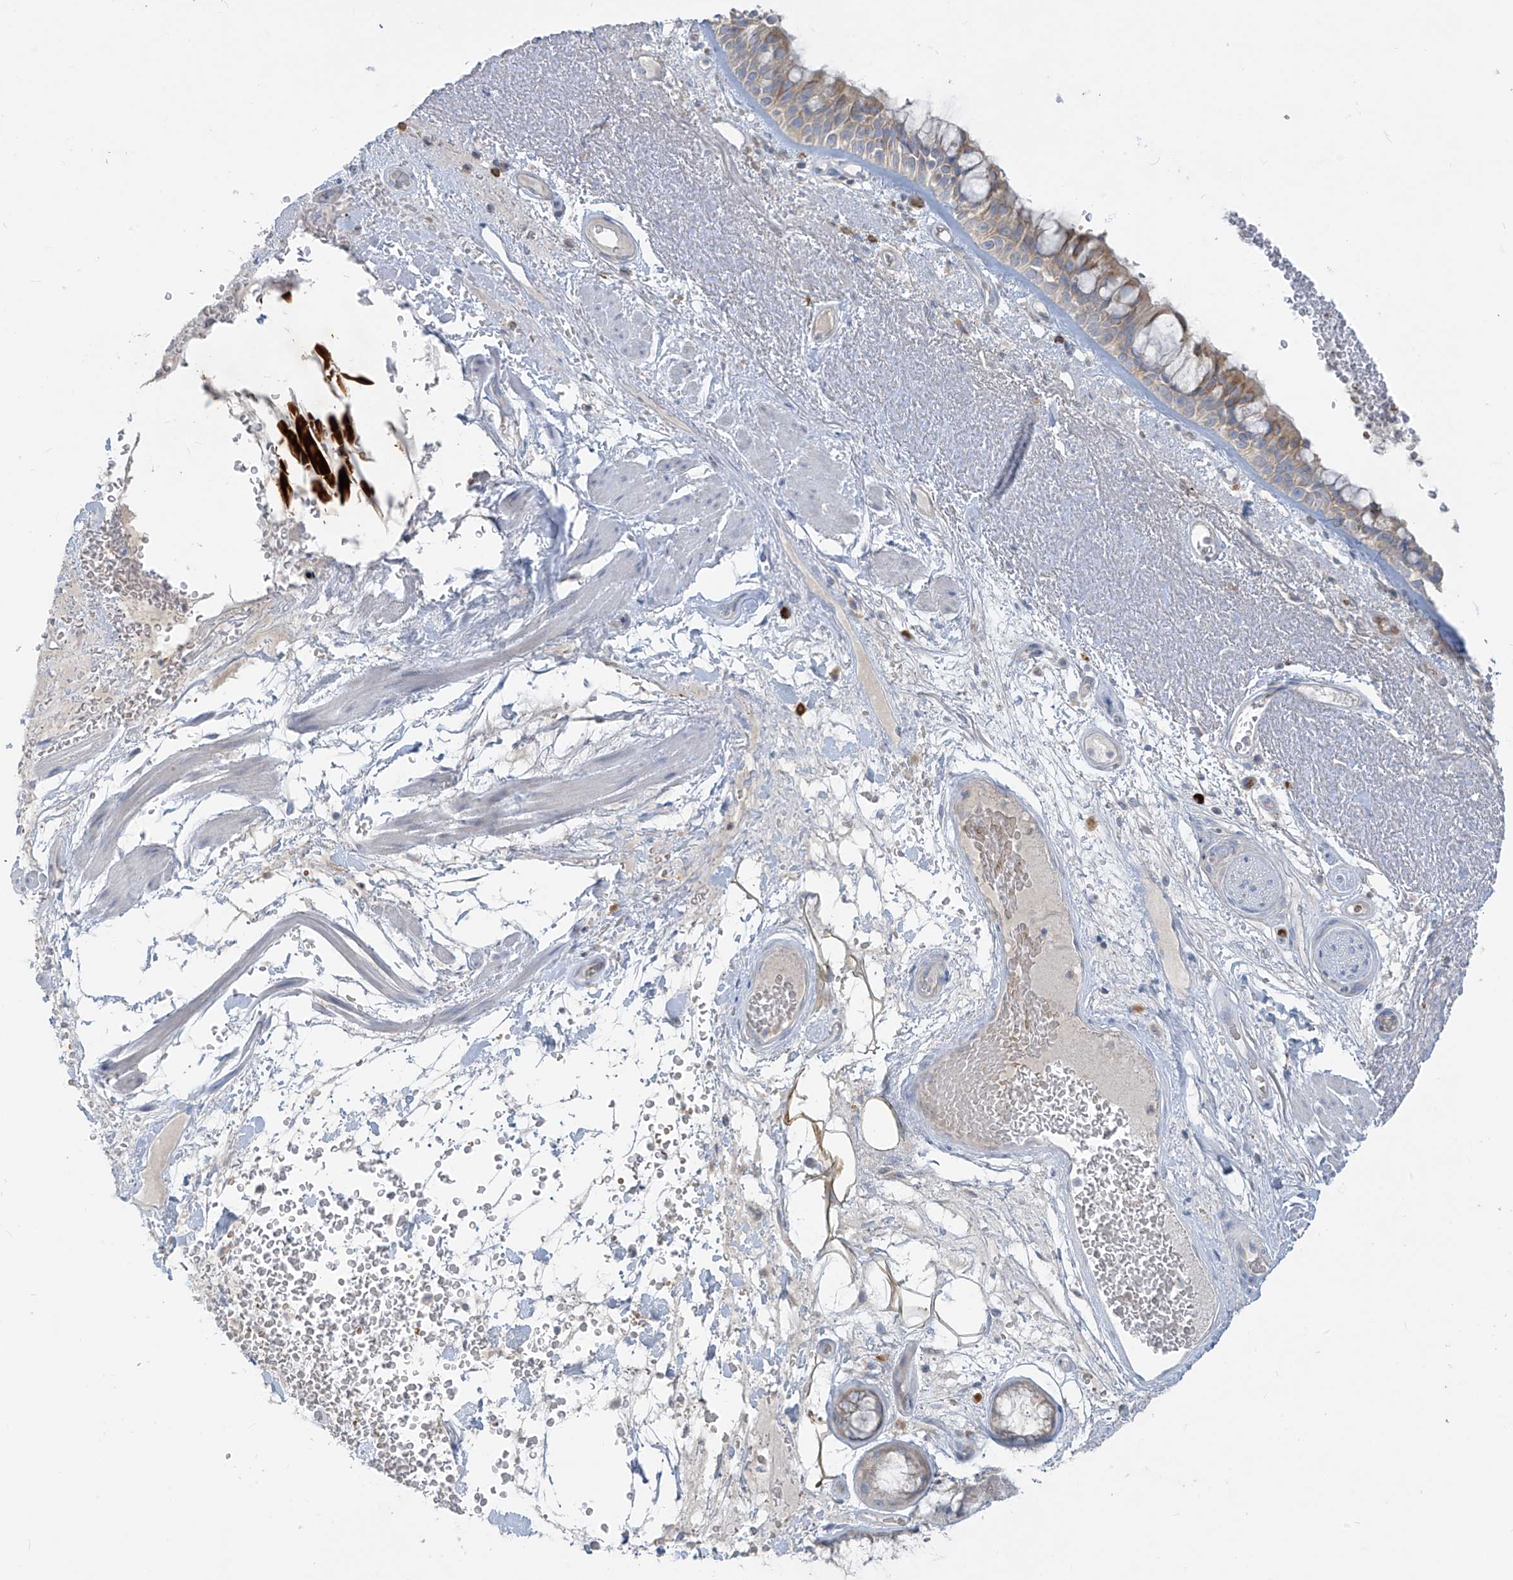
{"staining": {"intensity": "moderate", "quantity": "25%-75%", "location": "cytoplasmic/membranous"}, "tissue": "bronchus", "cell_type": "Respiratory epithelial cells", "image_type": "normal", "snomed": [{"axis": "morphology", "description": "Normal tissue, NOS"}, {"axis": "morphology", "description": "Squamous cell carcinoma, NOS"}, {"axis": "topography", "description": "Lymph node"}, {"axis": "topography", "description": "Bronchus"}, {"axis": "topography", "description": "Lung"}], "caption": "The immunohistochemical stain labels moderate cytoplasmic/membranous expression in respiratory epithelial cells of benign bronchus.", "gene": "DGKQ", "patient": {"sex": "male", "age": 66}}